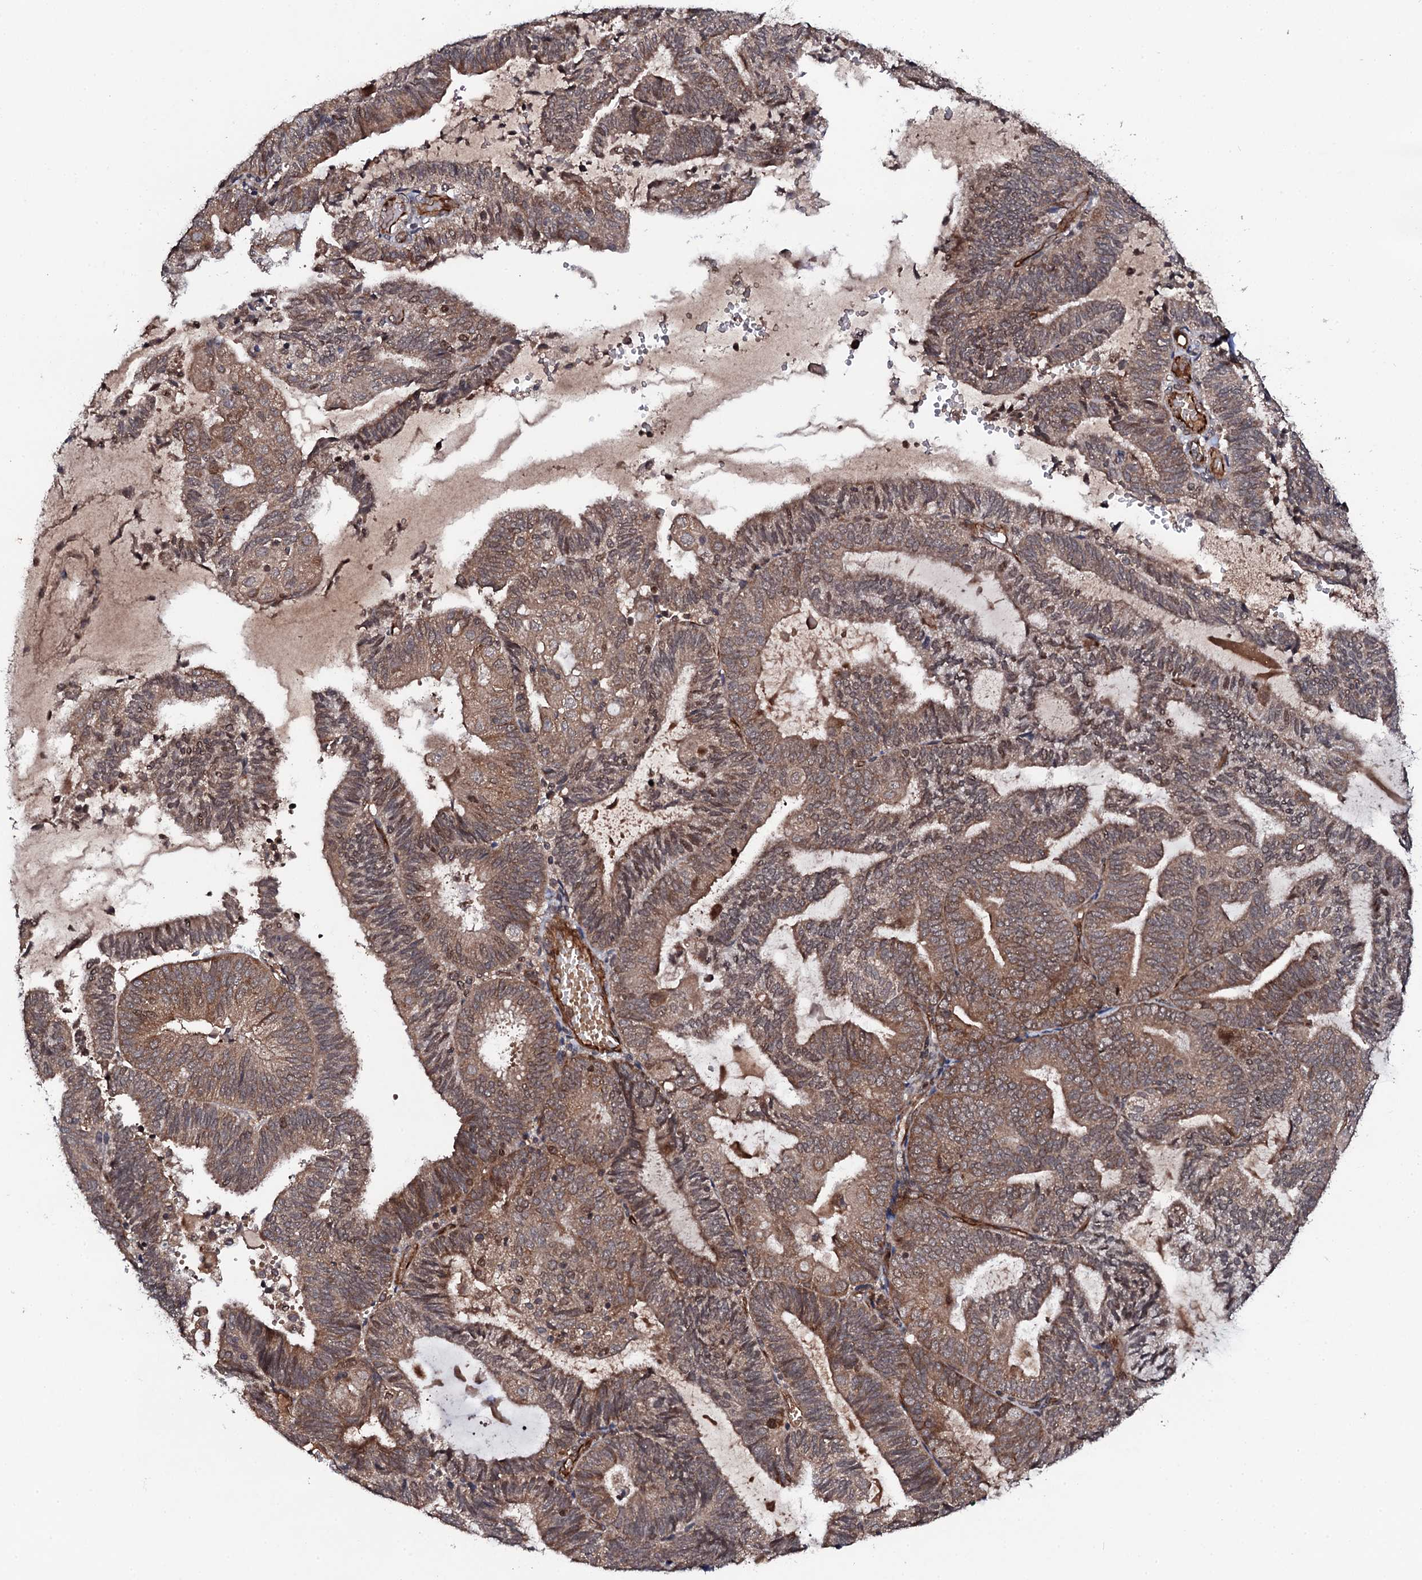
{"staining": {"intensity": "moderate", "quantity": ">75%", "location": "cytoplasmic/membranous,nuclear"}, "tissue": "endometrial cancer", "cell_type": "Tumor cells", "image_type": "cancer", "snomed": [{"axis": "morphology", "description": "Adenocarcinoma, NOS"}, {"axis": "topography", "description": "Endometrium"}], "caption": "A brown stain shows moderate cytoplasmic/membranous and nuclear expression of a protein in human endometrial cancer tumor cells. (IHC, brightfield microscopy, high magnification).", "gene": "FAM111A", "patient": {"sex": "female", "age": 81}}